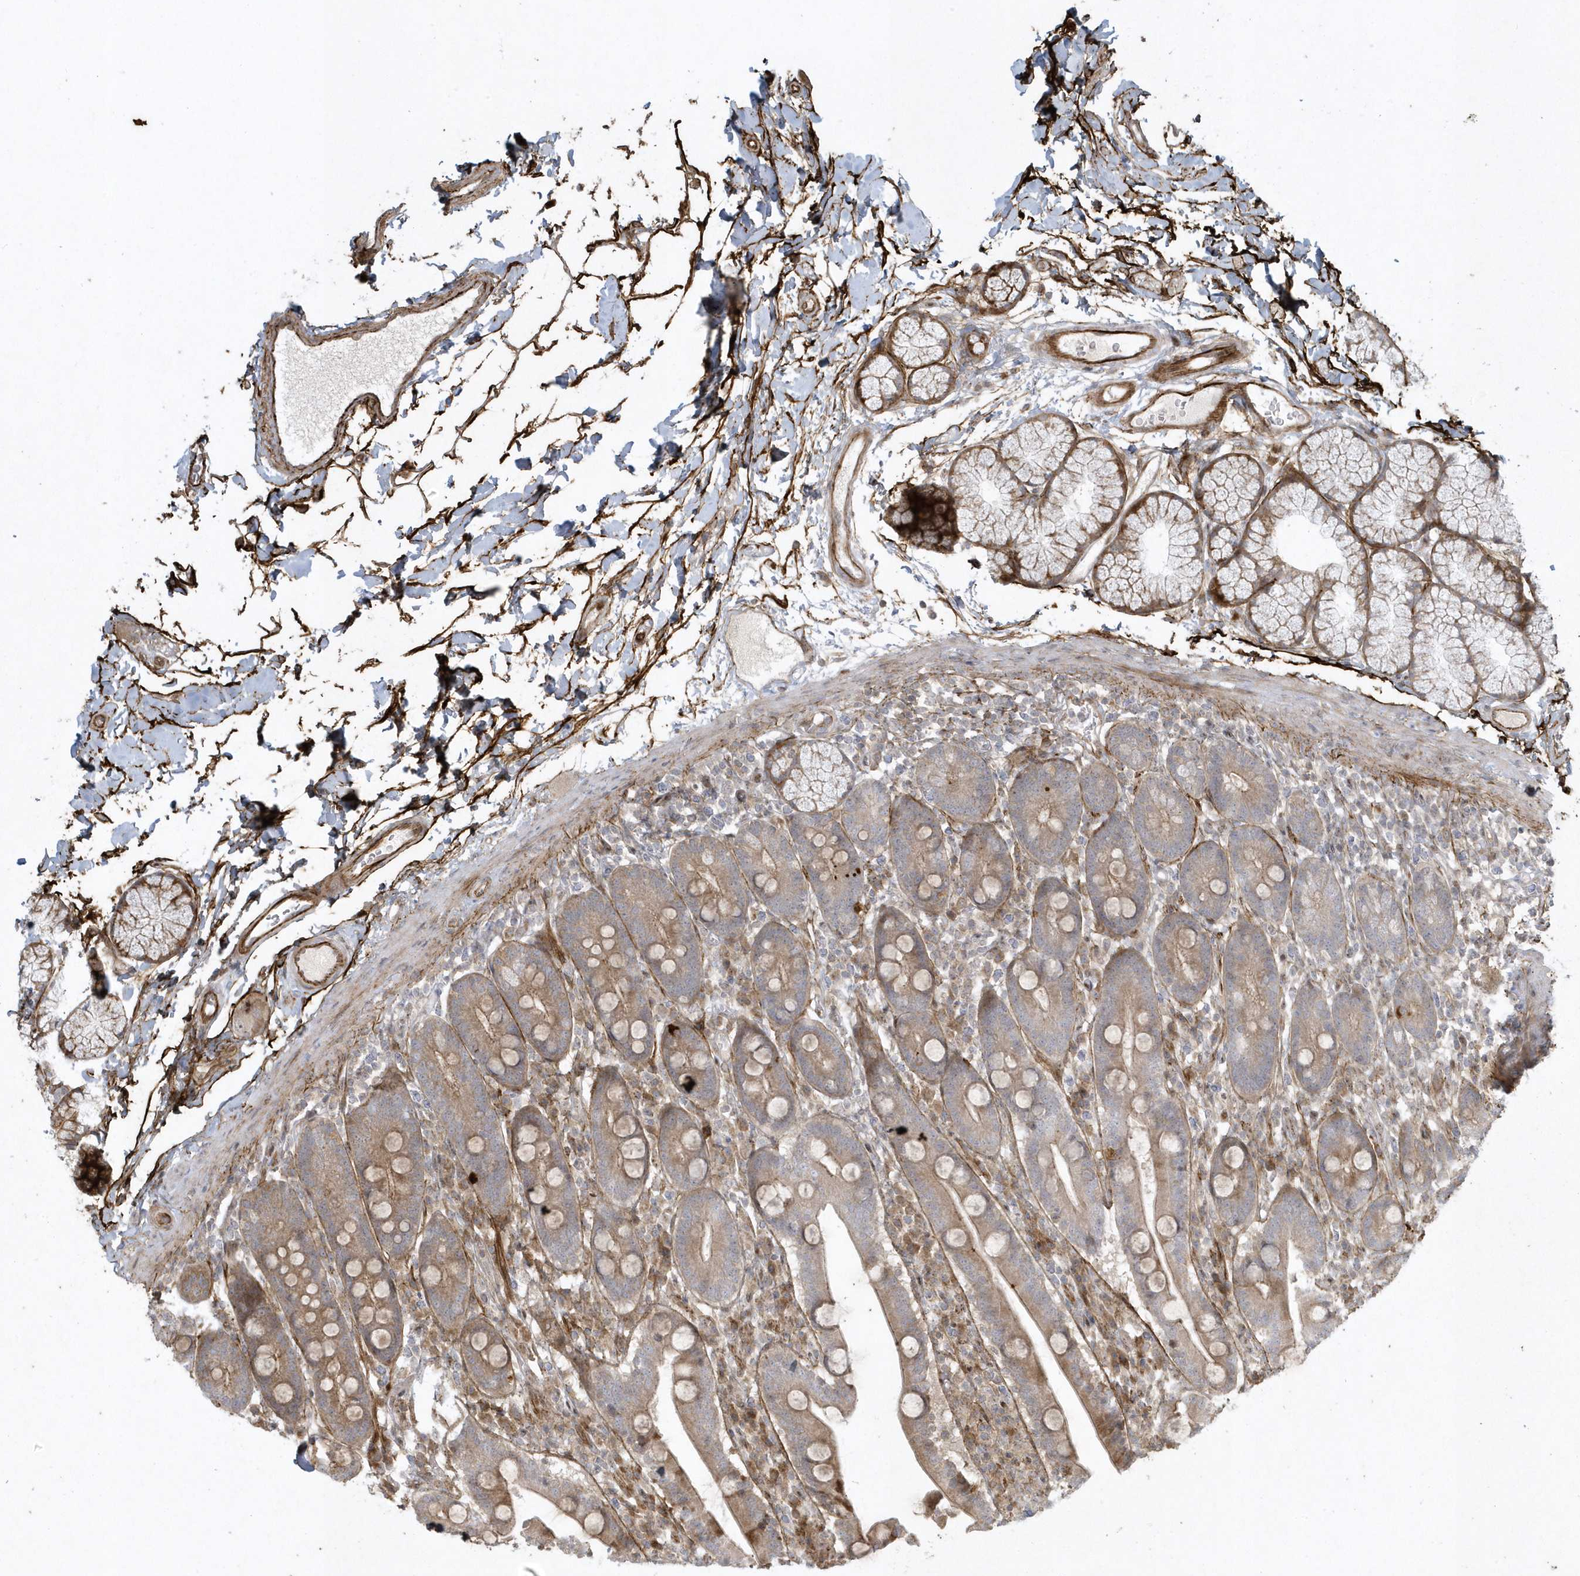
{"staining": {"intensity": "moderate", "quantity": ">75%", "location": "cytoplasmic/membranous"}, "tissue": "duodenum", "cell_type": "Glandular cells", "image_type": "normal", "snomed": [{"axis": "morphology", "description": "Normal tissue, NOS"}, {"axis": "topography", "description": "Duodenum"}], "caption": "The histopathology image reveals a brown stain indicating the presence of a protein in the cytoplasmic/membranous of glandular cells in duodenum.", "gene": "MASP2", "patient": {"sex": "male", "age": 35}}